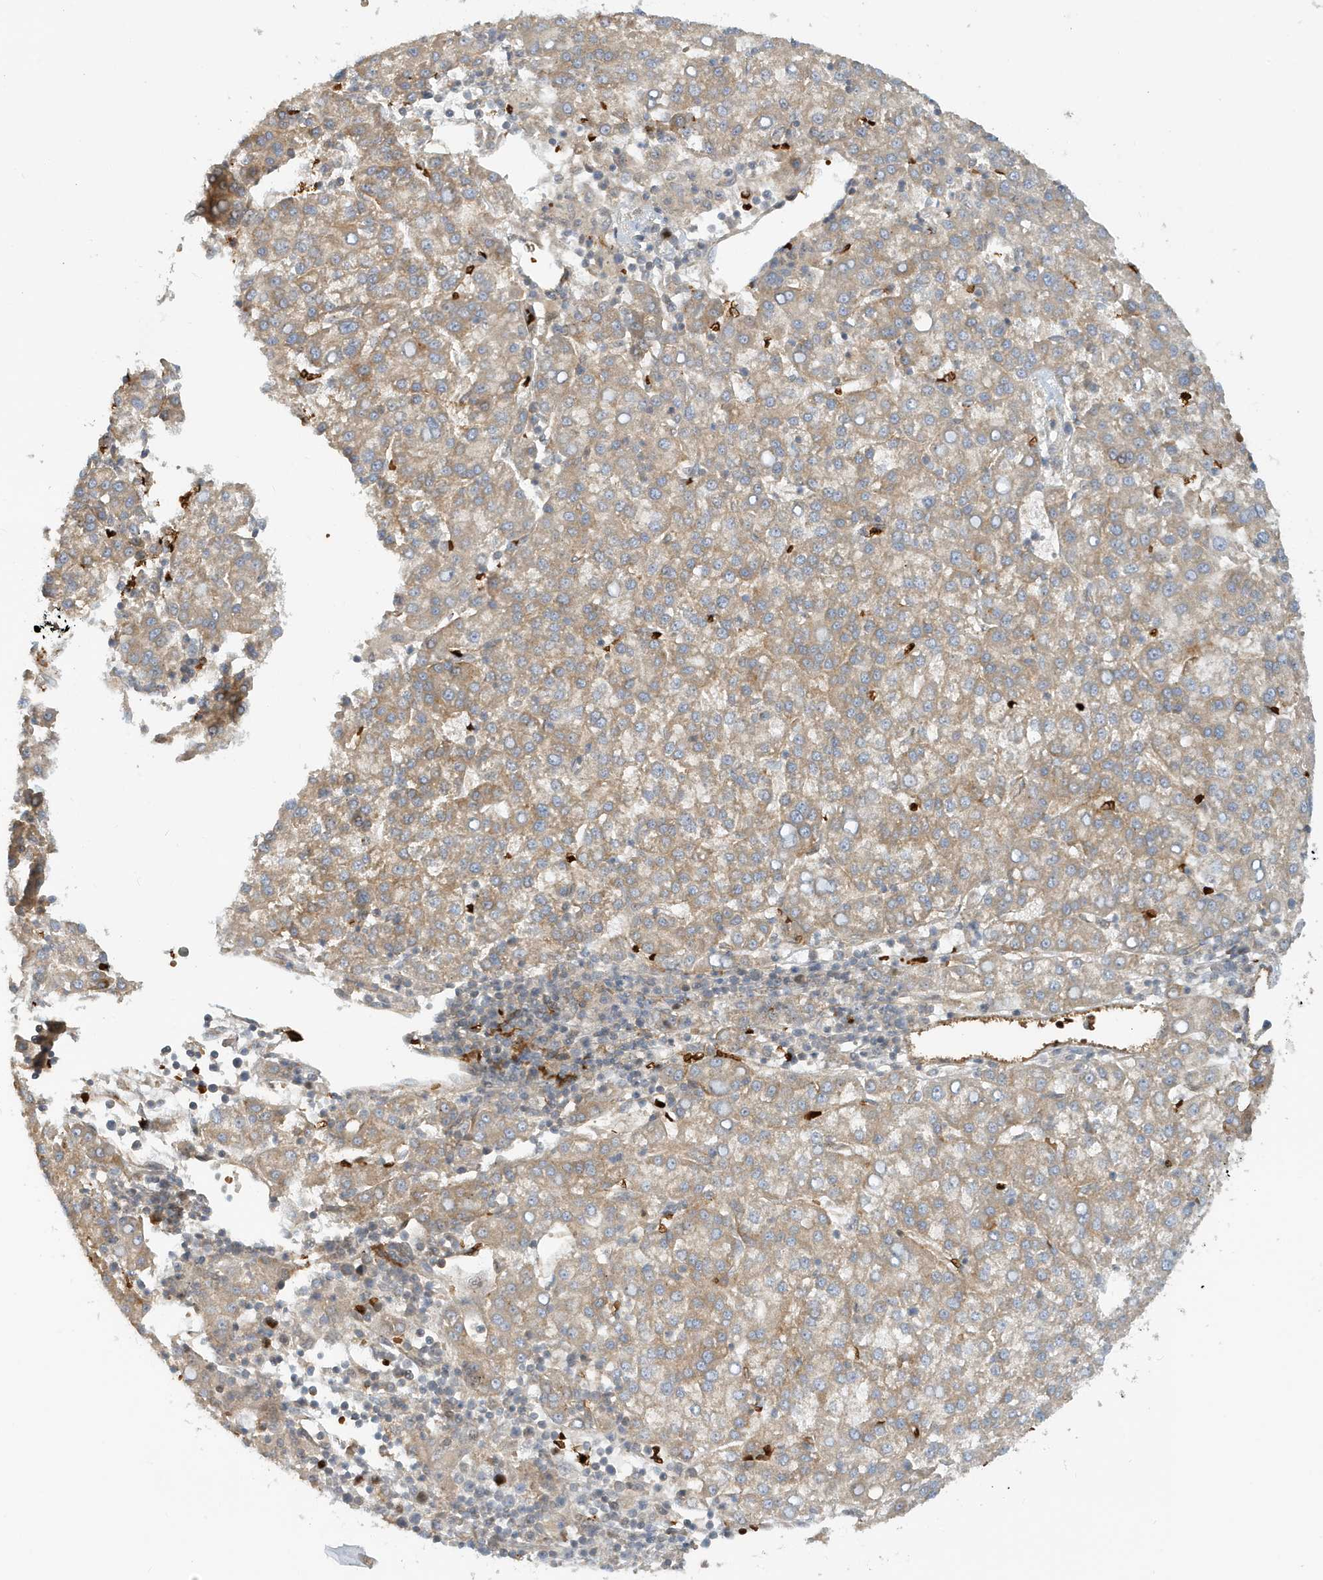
{"staining": {"intensity": "weak", "quantity": ">75%", "location": "cytoplasmic/membranous"}, "tissue": "liver cancer", "cell_type": "Tumor cells", "image_type": "cancer", "snomed": [{"axis": "morphology", "description": "Carcinoma, Hepatocellular, NOS"}, {"axis": "topography", "description": "Liver"}], "caption": "A brown stain shows weak cytoplasmic/membranous staining of a protein in human liver cancer tumor cells.", "gene": "FYCO1", "patient": {"sex": "female", "age": 58}}